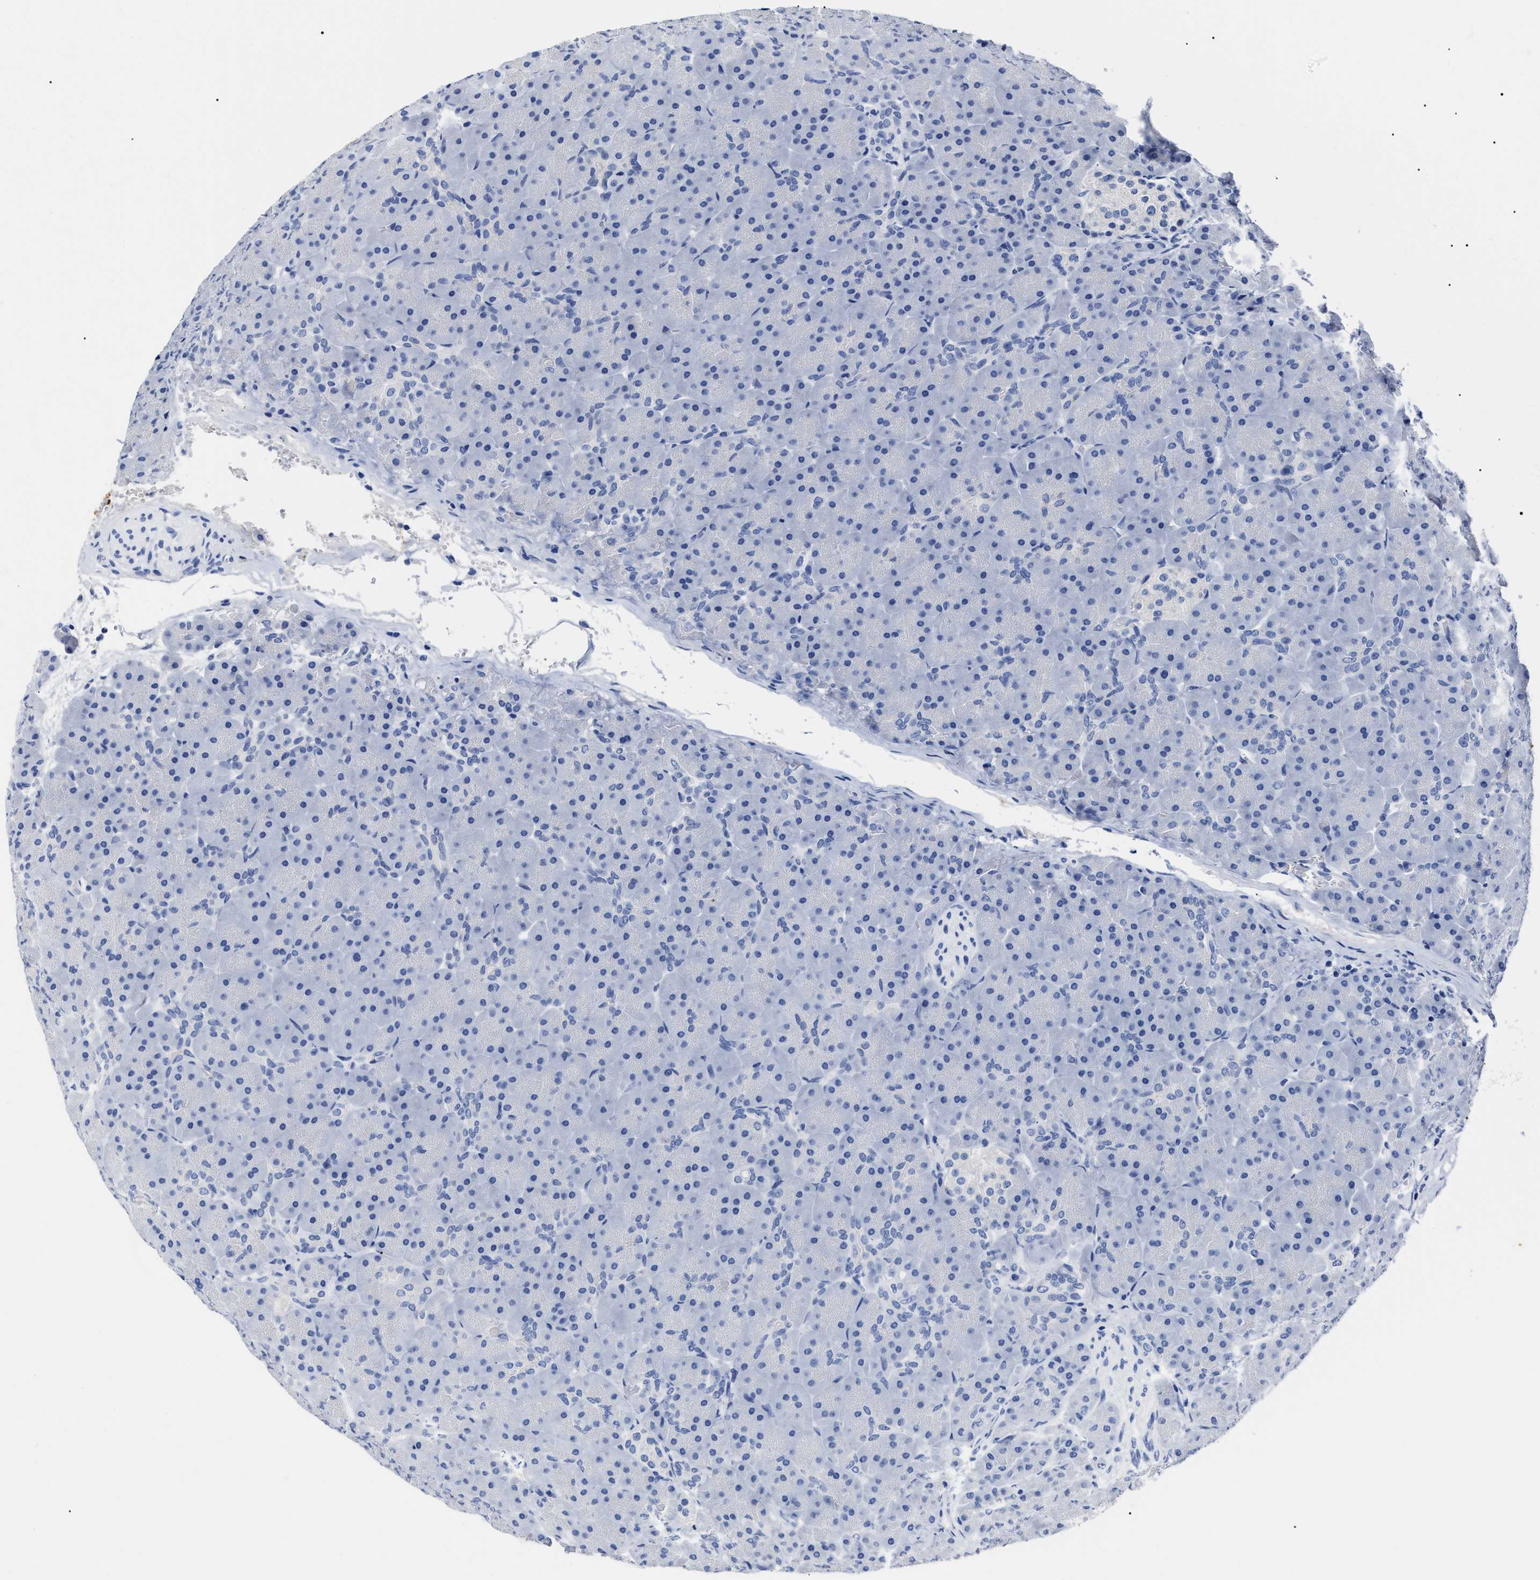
{"staining": {"intensity": "negative", "quantity": "none", "location": "none"}, "tissue": "pancreas", "cell_type": "Exocrine glandular cells", "image_type": "normal", "snomed": [{"axis": "morphology", "description": "Normal tissue, NOS"}, {"axis": "topography", "description": "Pancreas"}], "caption": "An immunohistochemistry (IHC) image of benign pancreas is shown. There is no staining in exocrine glandular cells of pancreas.", "gene": "ALPG", "patient": {"sex": "male", "age": 66}}